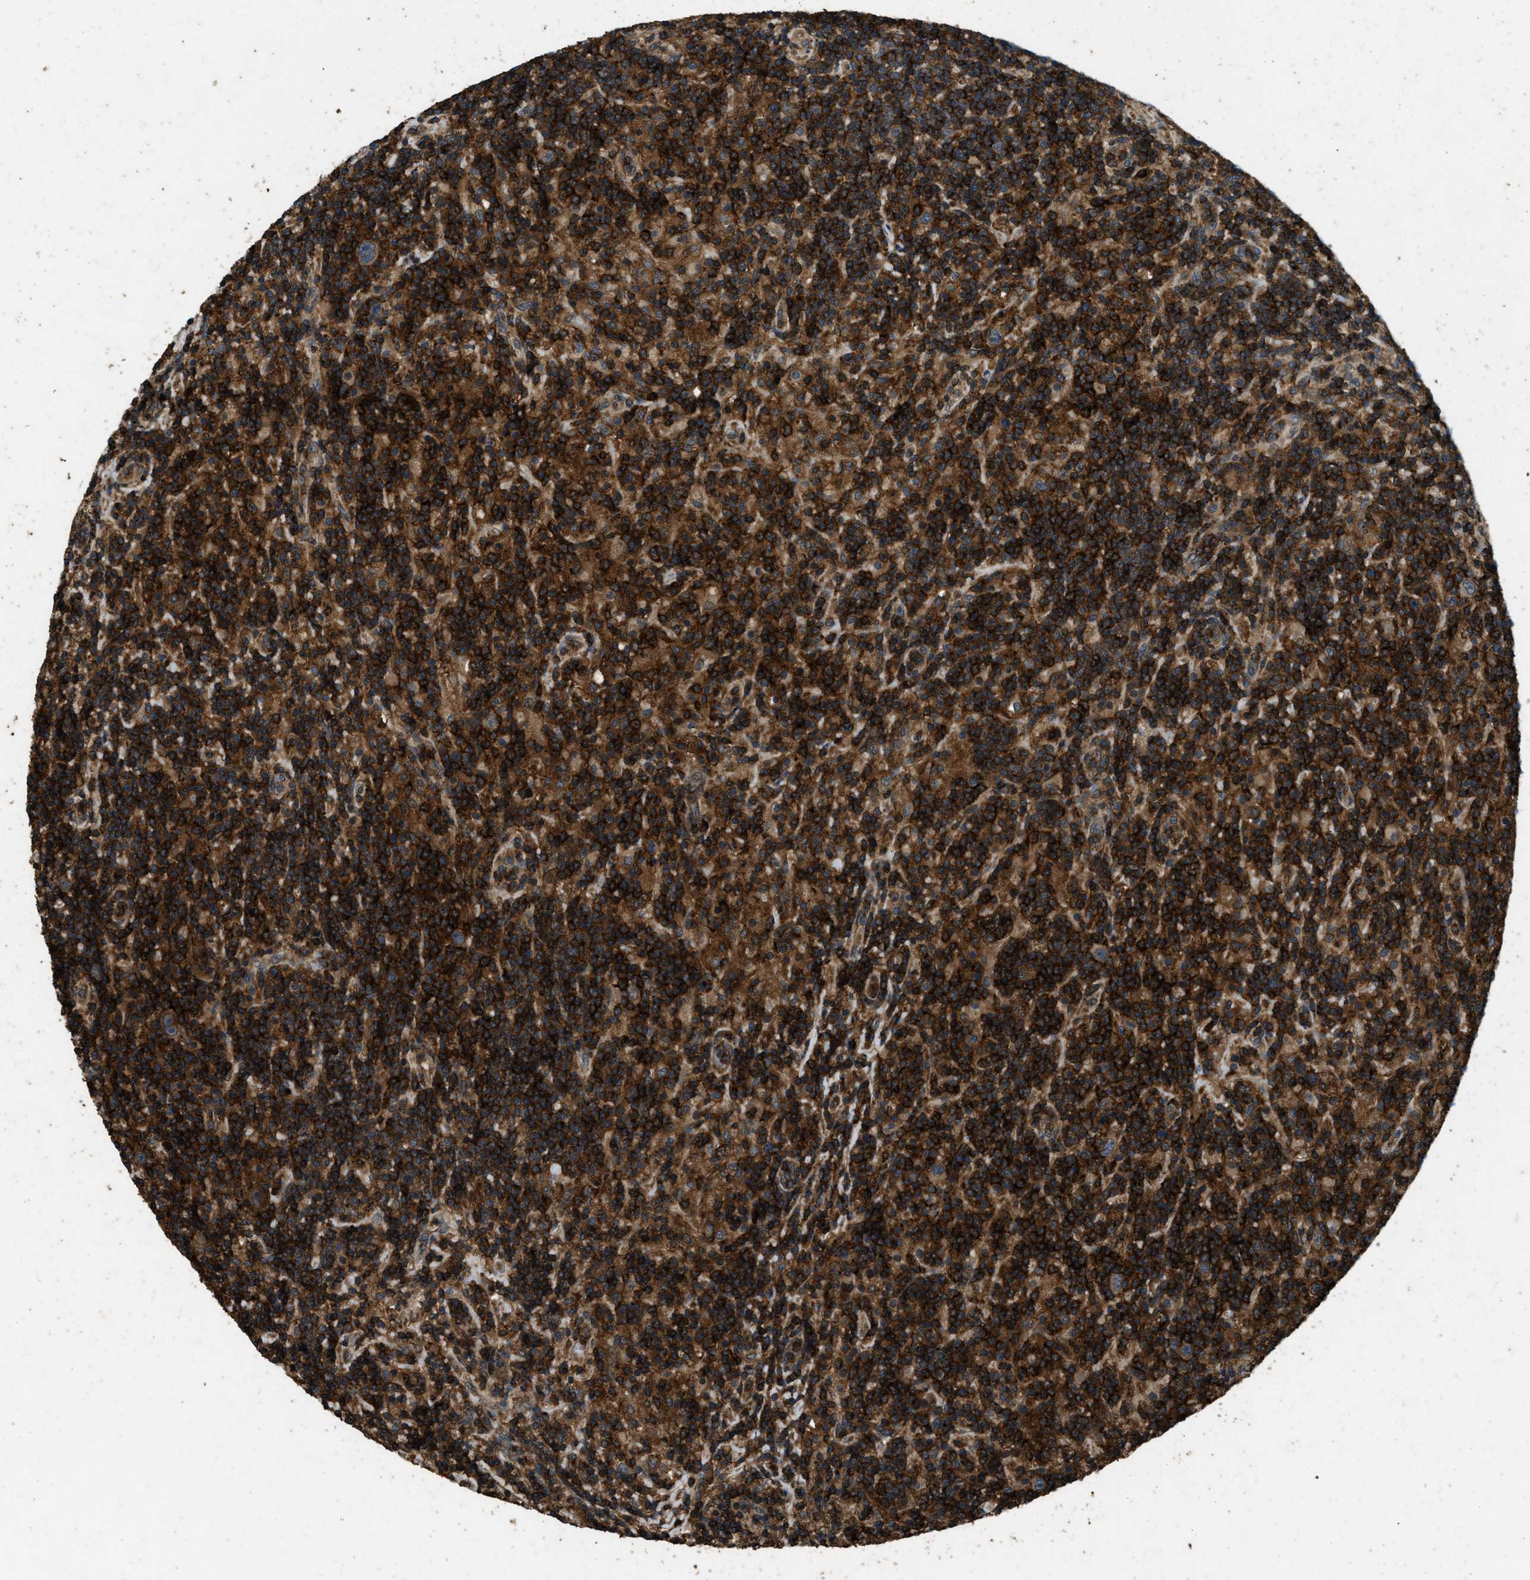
{"staining": {"intensity": "moderate", "quantity": ">75%", "location": "cytoplasmic/membranous"}, "tissue": "lymphoma", "cell_type": "Tumor cells", "image_type": "cancer", "snomed": [{"axis": "morphology", "description": "Hodgkin's disease, NOS"}, {"axis": "topography", "description": "Lymph node"}], "caption": "Approximately >75% of tumor cells in Hodgkin's disease show moderate cytoplasmic/membranous protein staining as visualized by brown immunohistochemical staining.", "gene": "ATP8B1", "patient": {"sex": "male", "age": 70}}